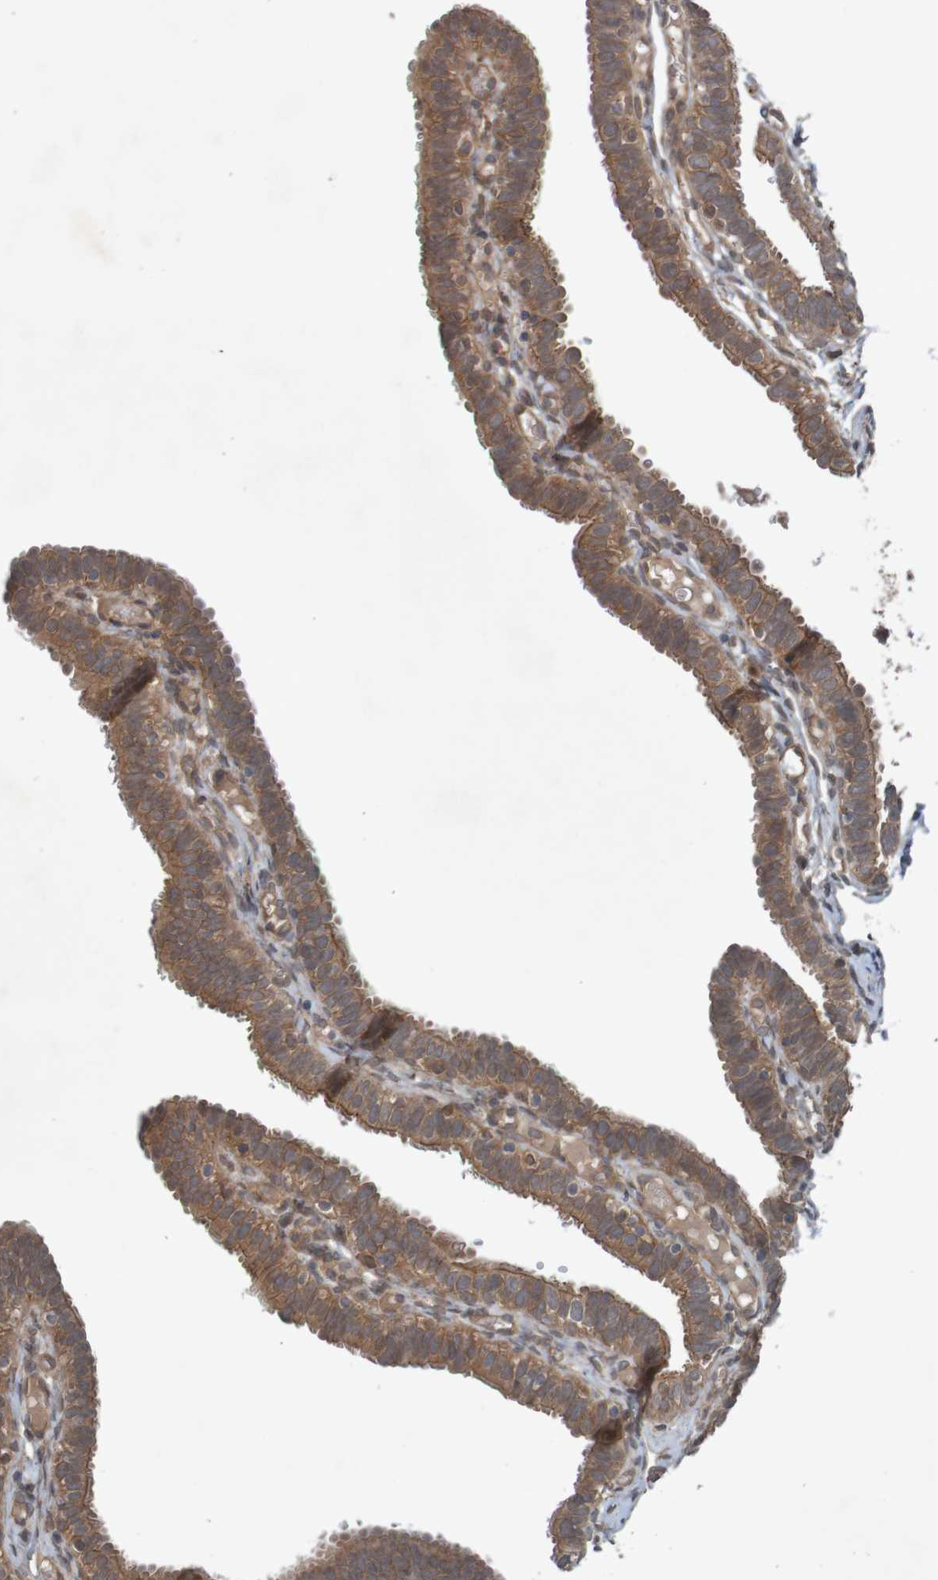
{"staining": {"intensity": "moderate", "quantity": ">75%", "location": "cytoplasmic/membranous"}, "tissue": "fallopian tube", "cell_type": "Glandular cells", "image_type": "normal", "snomed": [{"axis": "morphology", "description": "Normal tissue, NOS"}, {"axis": "topography", "description": "Fallopian tube"}, {"axis": "topography", "description": "Placenta"}], "caption": "Protein staining of unremarkable fallopian tube exhibits moderate cytoplasmic/membranous staining in about >75% of glandular cells. Nuclei are stained in blue.", "gene": "ARHGEF11", "patient": {"sex": "female", "age": 34}}